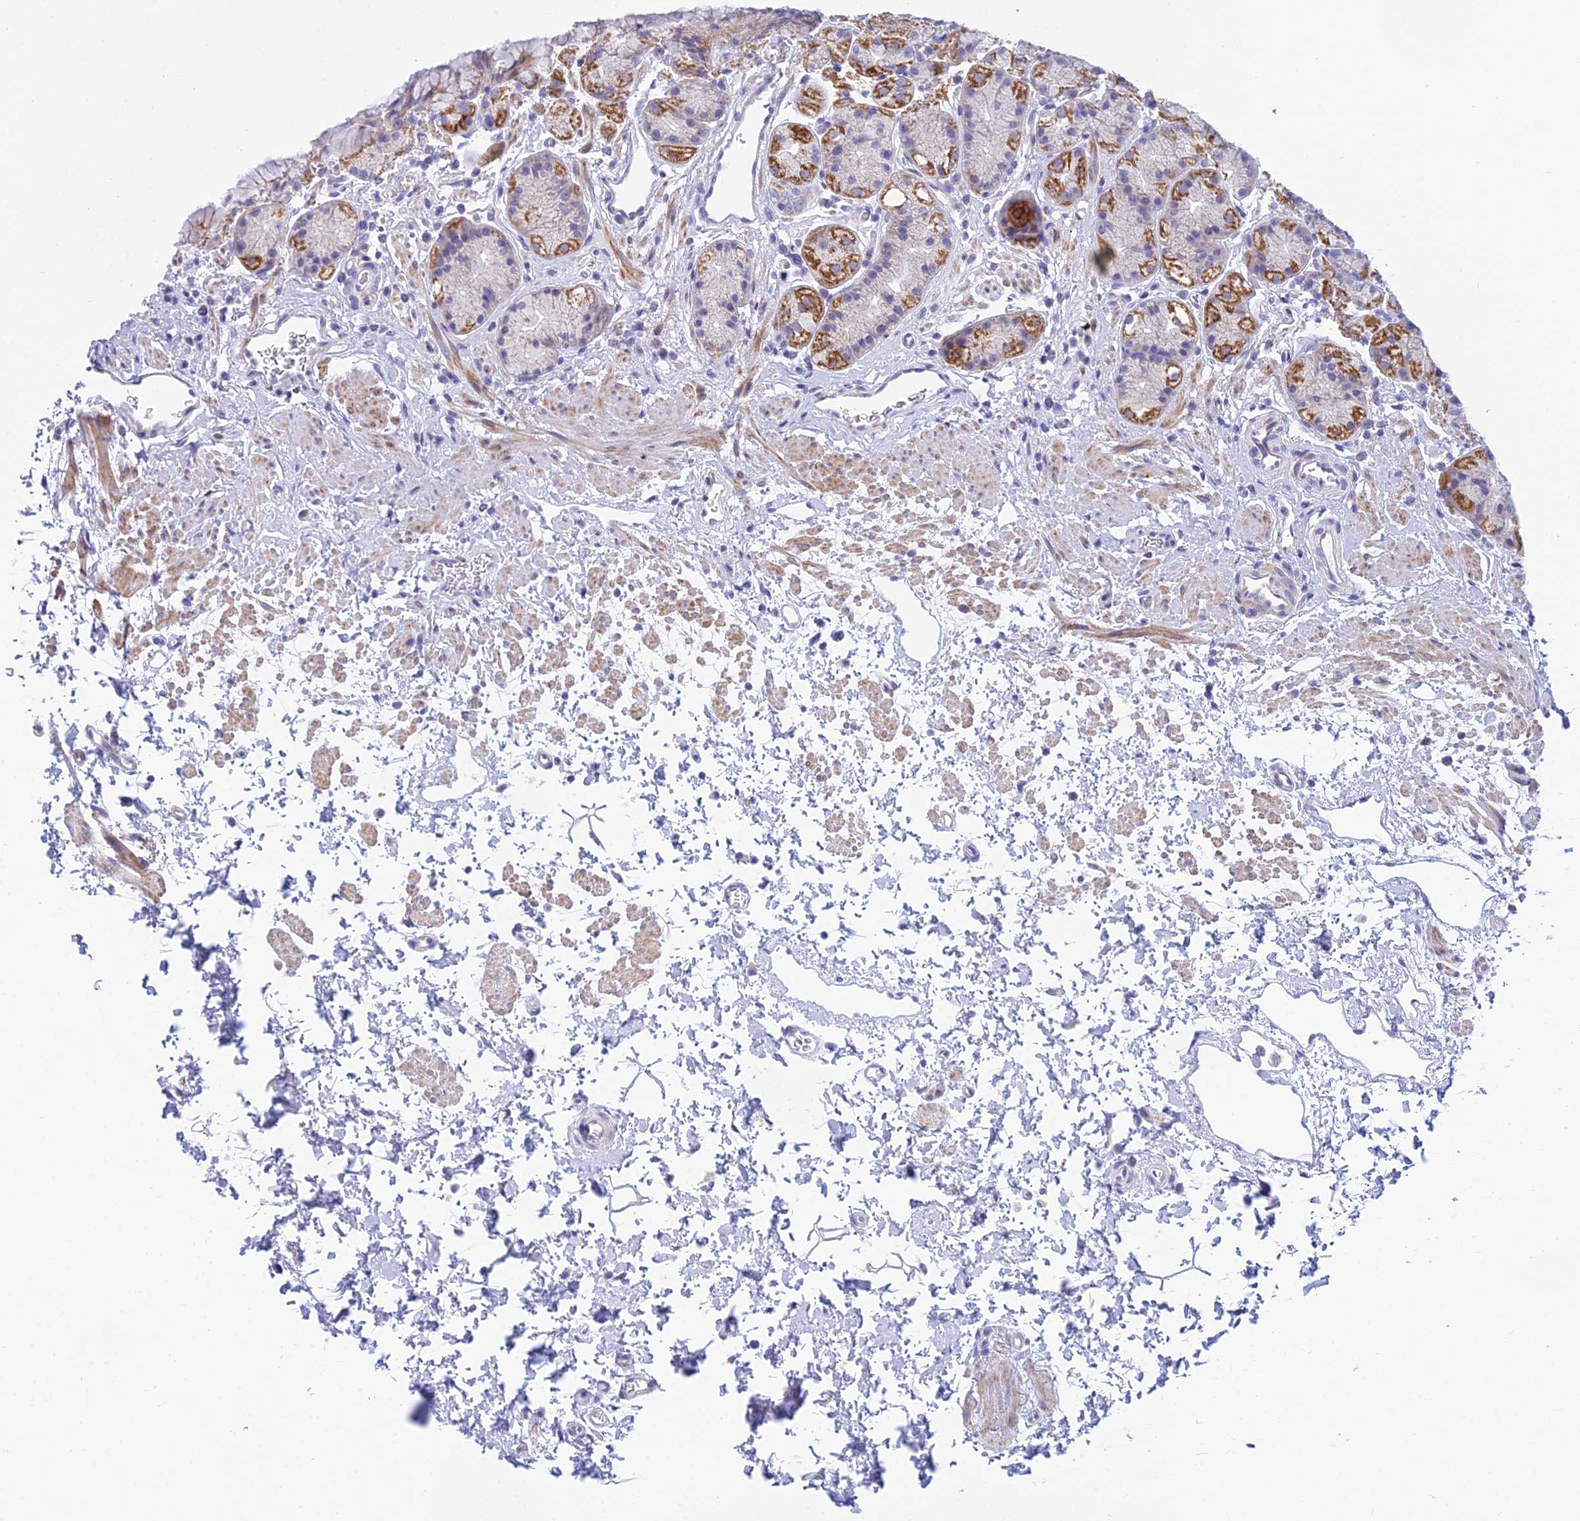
{"staining": {"intensity": "strong", "quantity": "<25%", "location": "cytoplasmic/membranous"}, "tissue": "stomach", "cell_type": "Glandular cells", "image_type": "normal", "snomed": [{"axis": "morphology", "description": "Normal tissue, NOS"}, {"axis": "topography", "description": "Stomach"}], "caption": "Immunohistochemistry photomicrograph of normal stomach: stomach stained using immunohistochemistry reveals medium levels of strong protein expression localized specifically in the cytoplasmic/membranous of glandular cells, appearing as a cytoplasmic/membranous brown color.", "gene": "PRR13", "patient": {"sex": "male", "age": 63}}